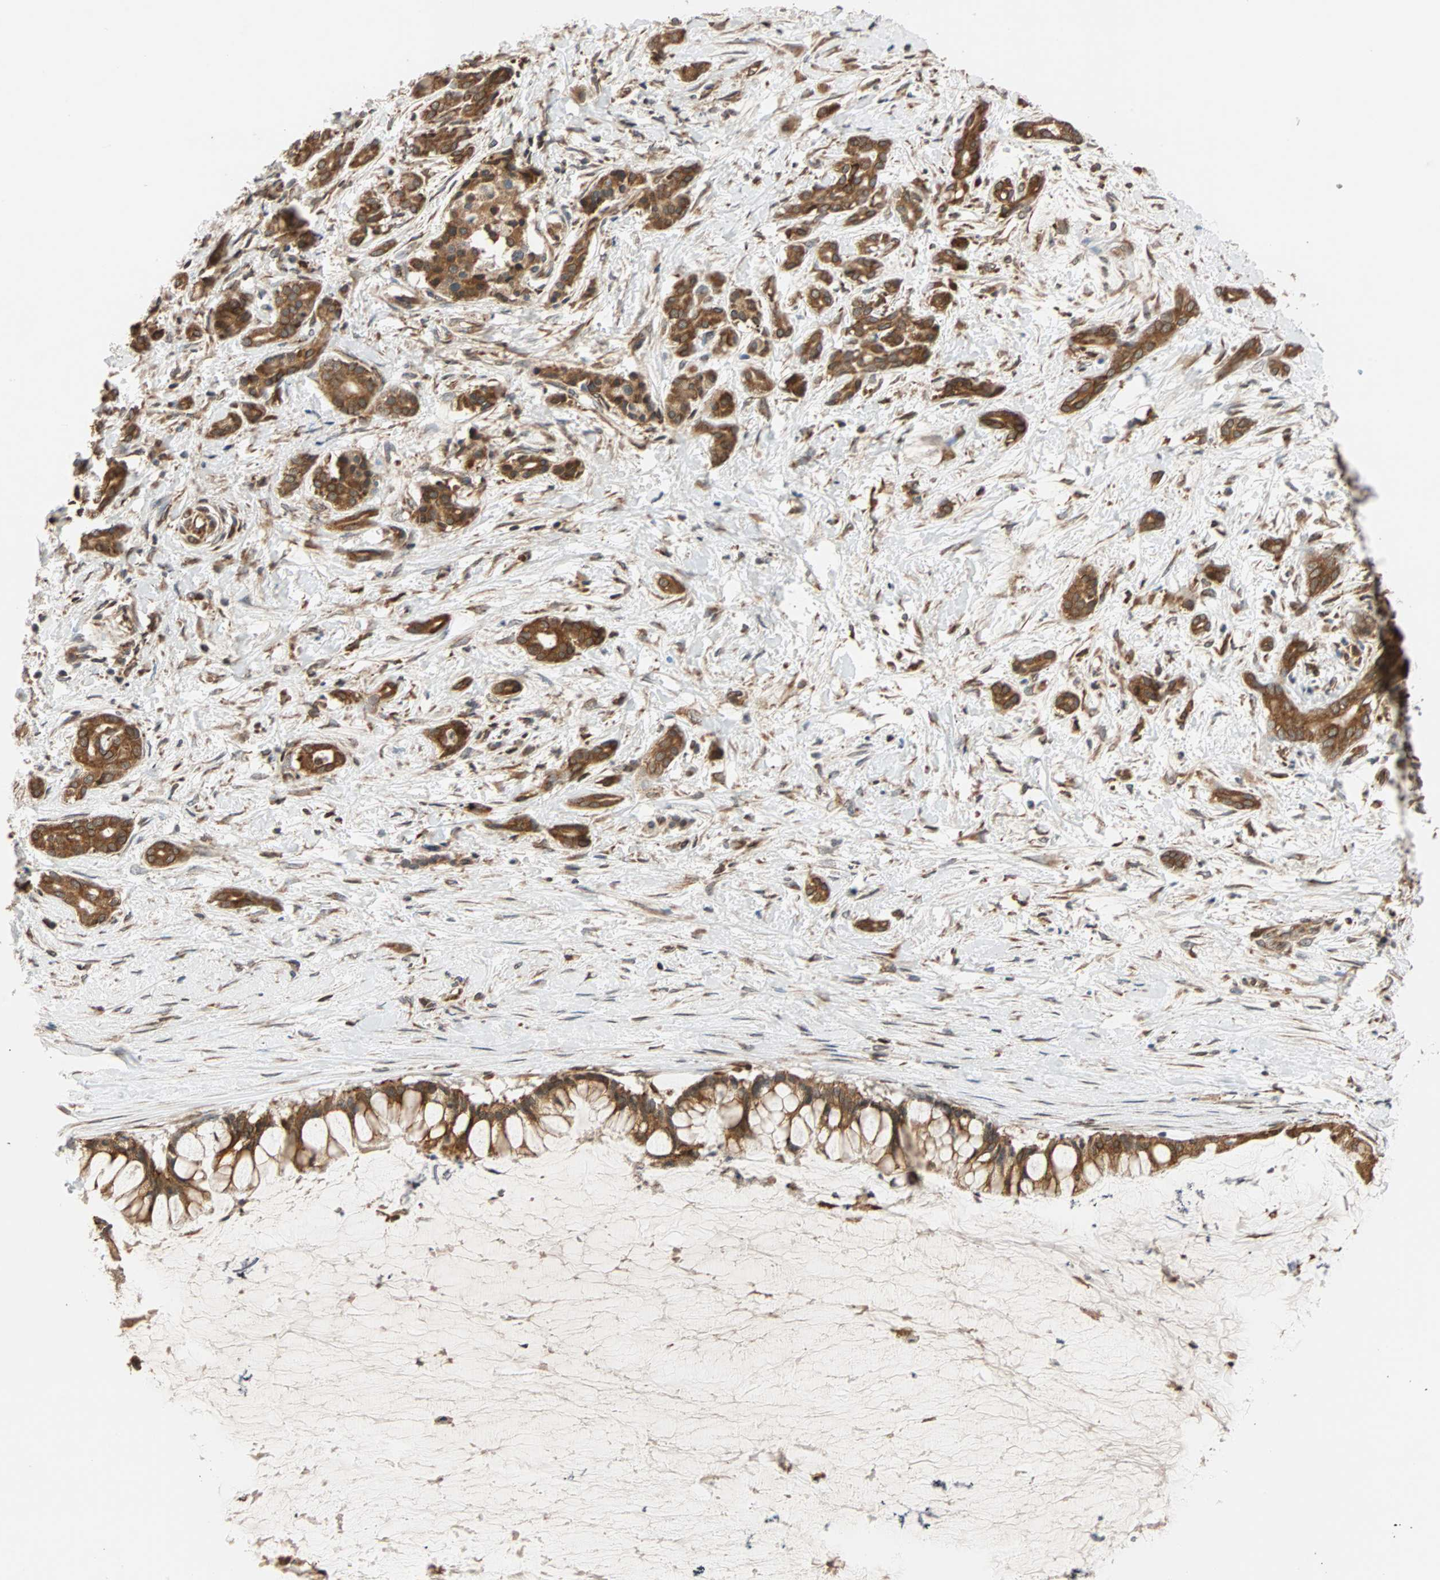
{"staining": {"intensity": "strong", "quantity": ">75%", "location": "cytoplasmic/membranous"}, "tissue": "pancreatic cancer", "cell_type": "Tumor cells", "image_type": "cancer", "snomed": [{"axis": "morphology", "description": "Adenocarcinoma, NOS"}, {"axis": "topography", "description": "Pancreas"}], "caption": "Pancreatic cancer (adenocarcinoma) stained with a protein marker exhibits strong staining in tumor cells.", "gene": "AUP1", "patient": {"sex": "male", "age": 41}}